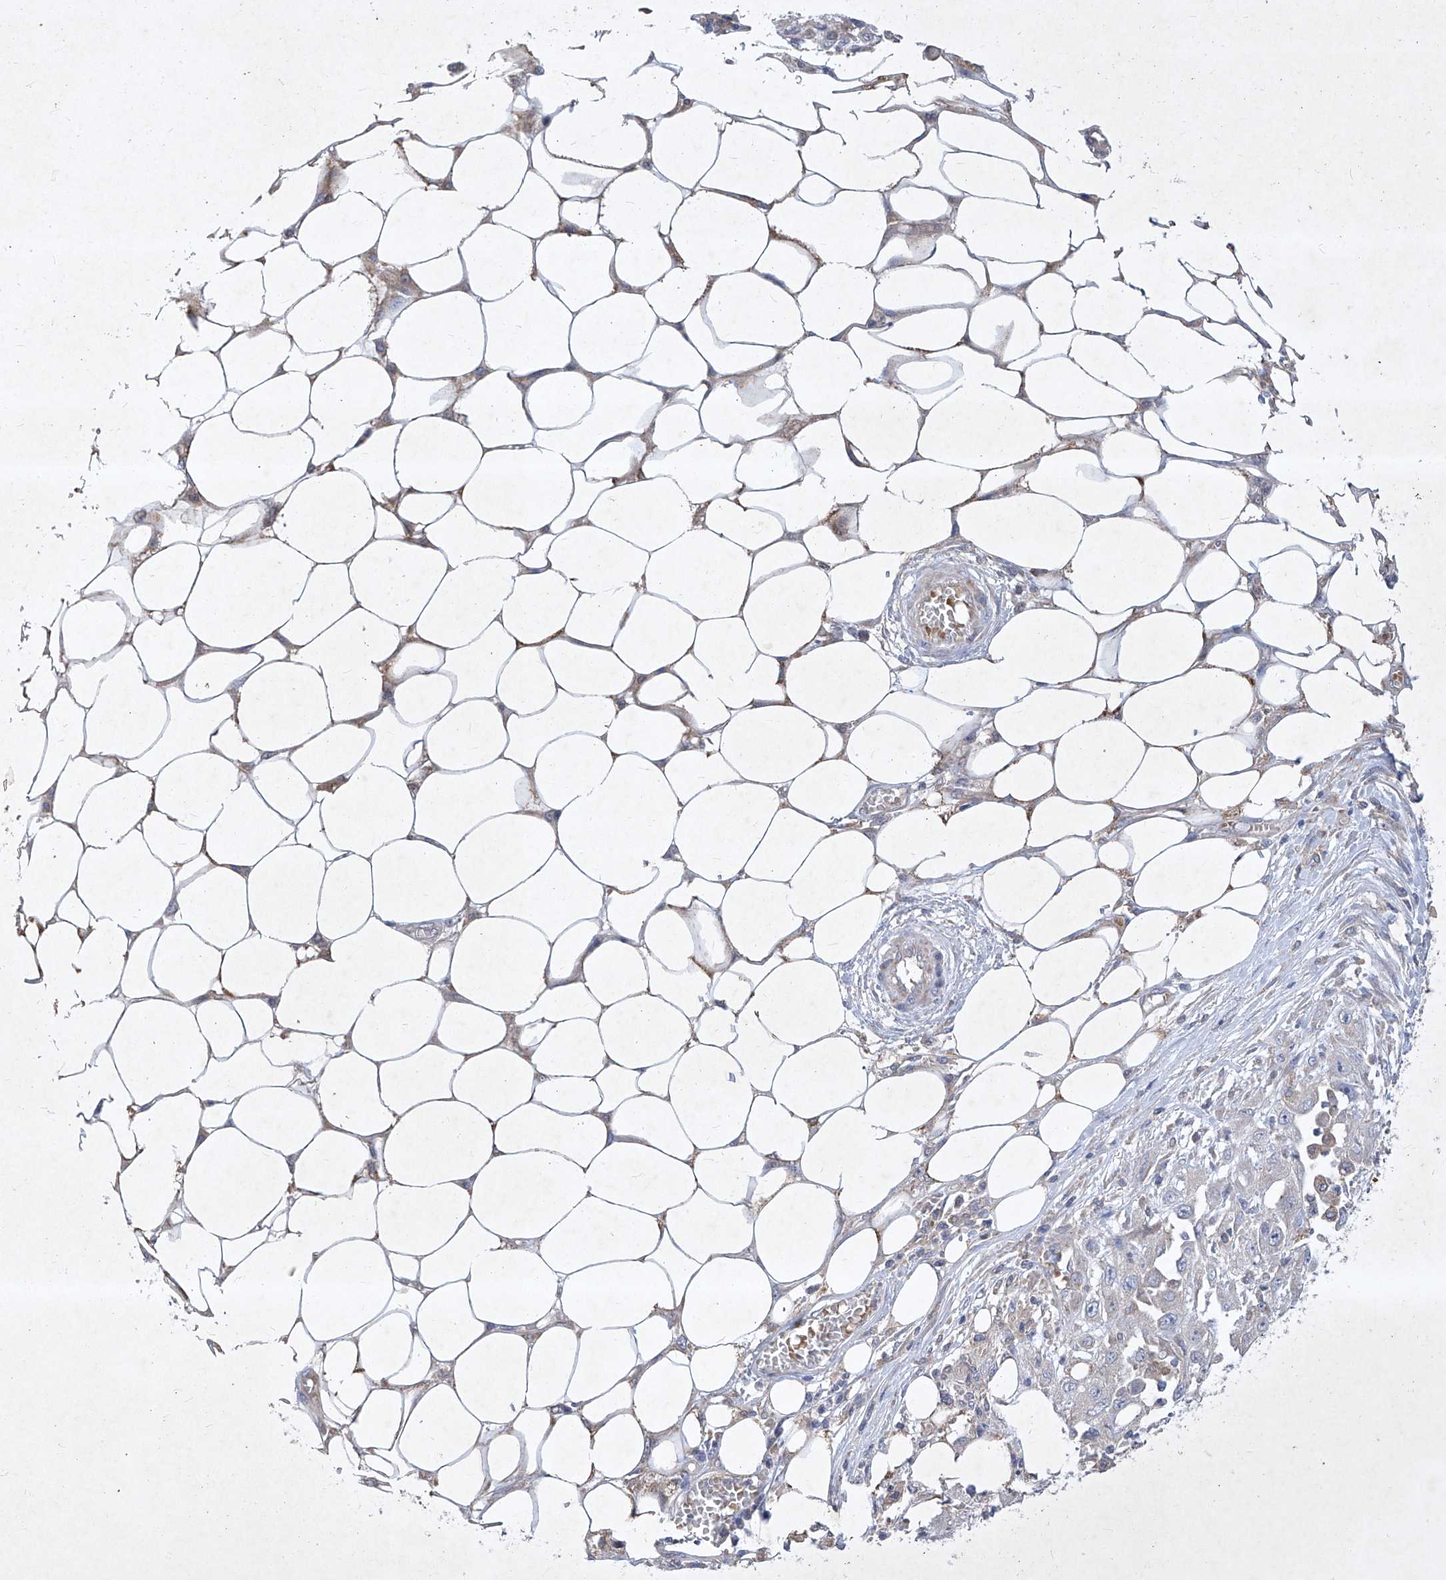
{"staining": {"intensity": "negative", "quantity": "none", "location": "none"}, "tissue": "skin cancer", "cell_type": "Tumor cells", "image_type": "cancer", "snomed": [{"axis": "morphology", "description": "Squamous cell carcinoma, NOS"}, {"axis": "morphology", "description": "Squamous cell carcinoma, metastatic, NOS"}, {"axis": "topography", "description": "Skin"}, {"axis": "topography", "description": "Lymph node"}], "caption": "Skin cancer was stained to show a protein in brown. There is no significant expression in tumor cells.", "gene": "COQ3", "patient": {"sex": "male", "age": 75}}